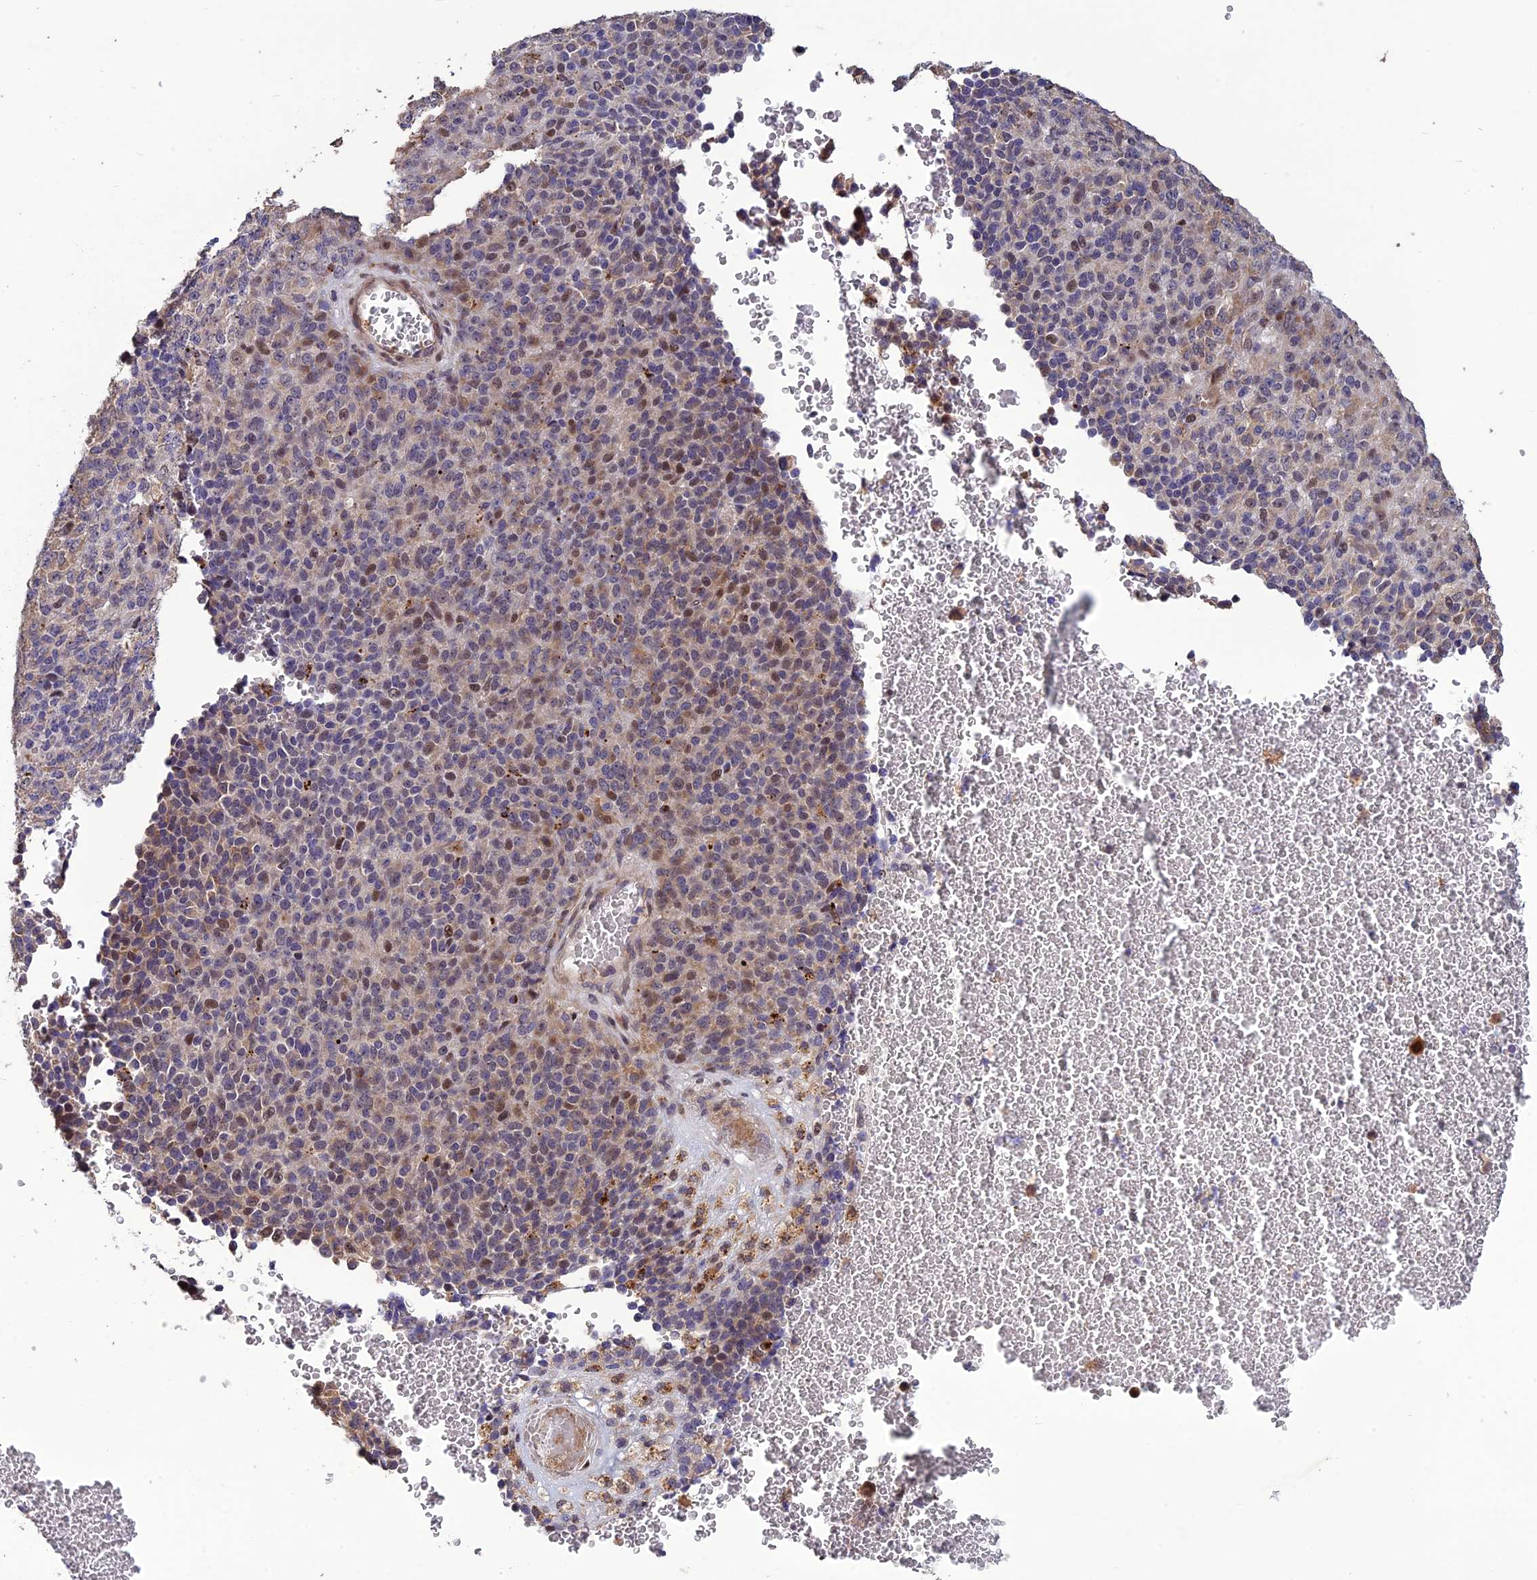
{"staining": {"intensity": "moderate", "quantity": "<25%", "location": "cytoplasmic/membranous,nuclear"}, "tissue": "melanoma", "cell_type": "Tumor cells", "image_type": "cancer", "snomed": [{"axis": "morphology", "description": "Malignant melanoma, Metastatic site"}, {"axis": "topography", "description": "Brain"}], "caption": "Melanoma stained for a protein shows moderate cytoplasmic/membranous and nuclear positivity in tumor cells. (Brightfield microscopy of DAB IHC at high magnification).", "gene": "SPG21", "patient": {"sex": "female", "age": 56}}